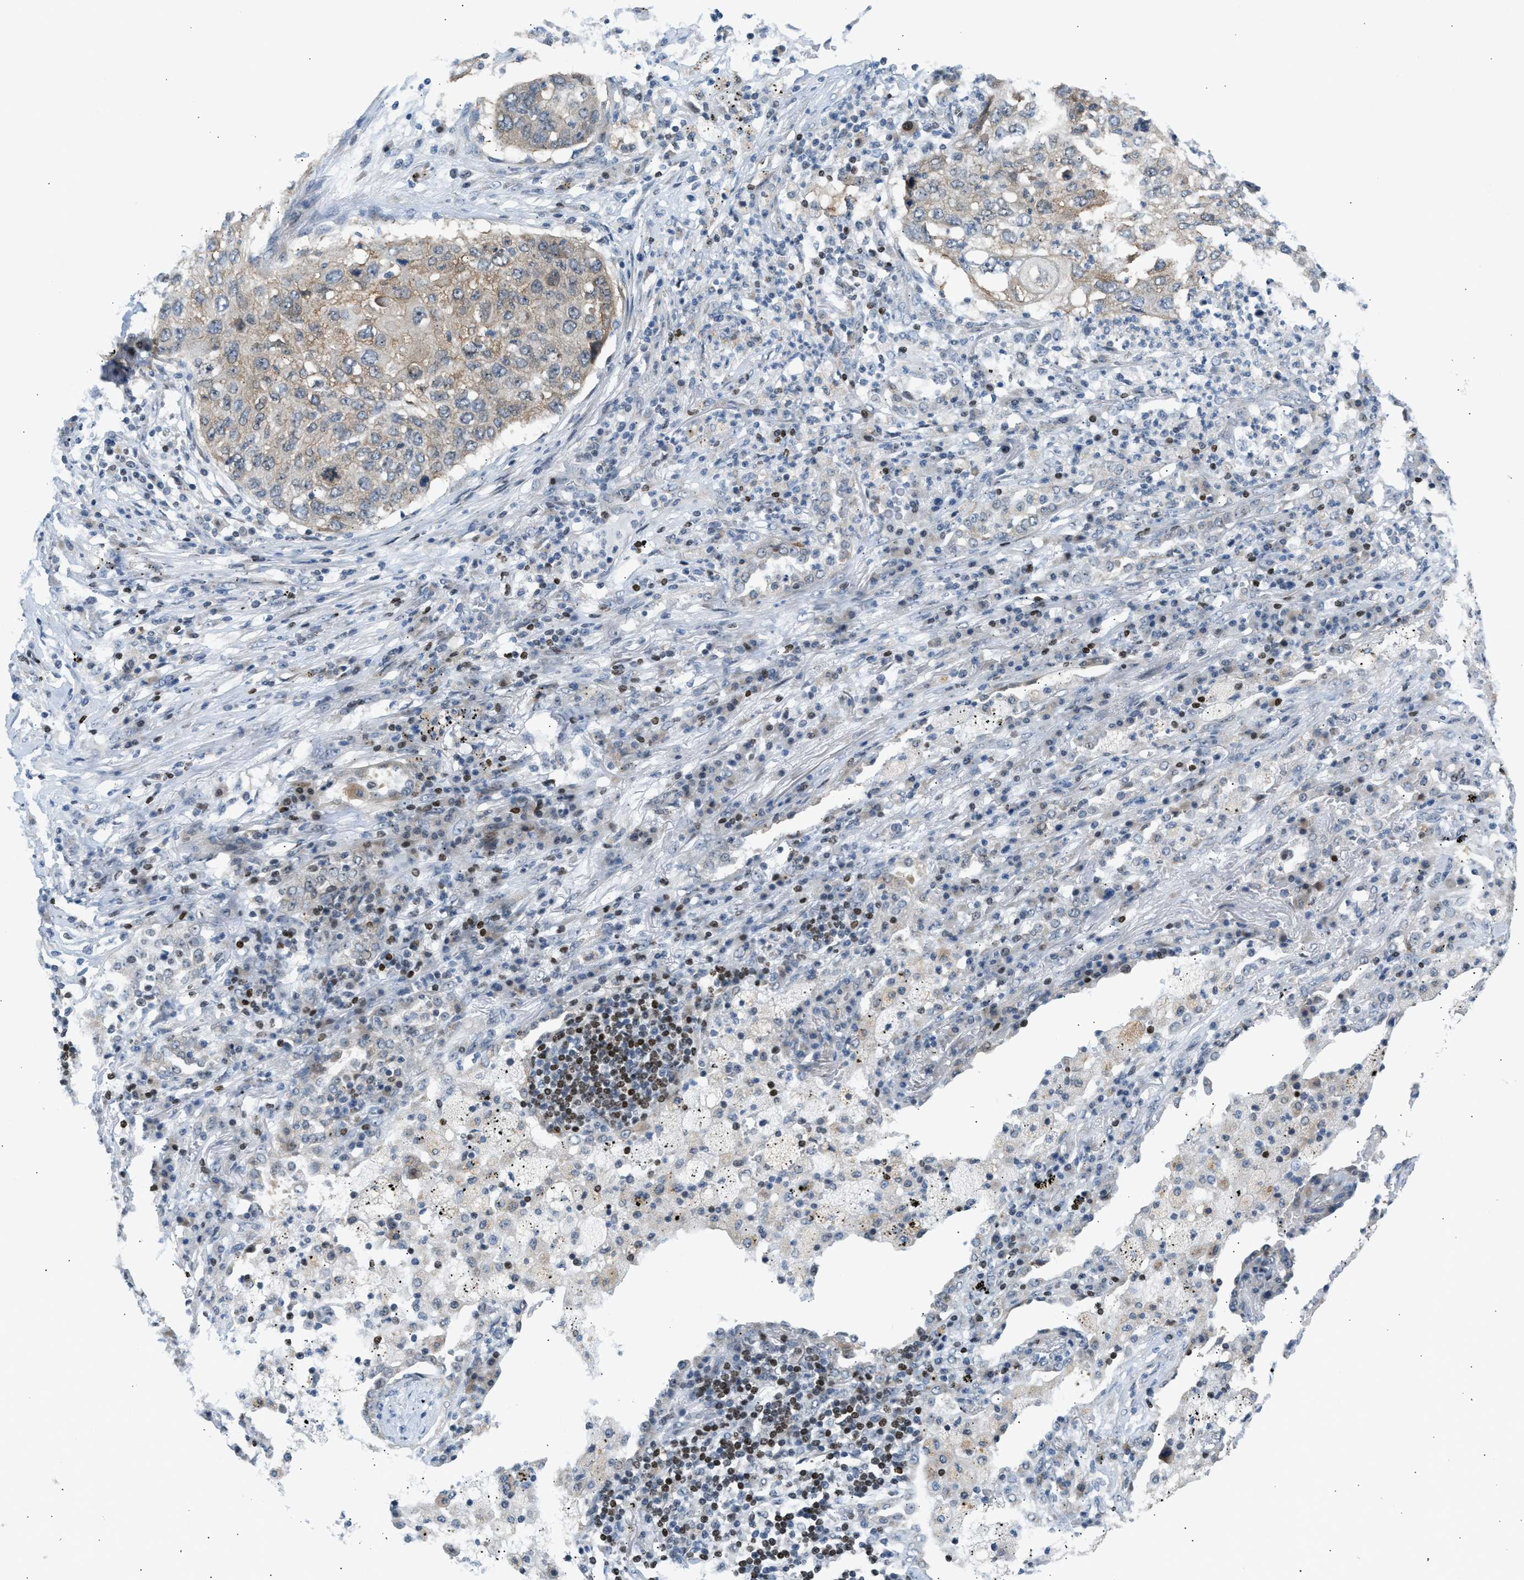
{"staining": {"intensity": "weak", "quantity": "25%-75%", "location": "cytoplasmic/membranous"}, "tissue": "lung cancer", "cell_type": "Tumor cells", "image_type": "cancer", "snomed": [{"axis": "morphology", "description": "Squamous cell carcinoma, NOS"}, {"axis": "topography", "description": "Lung"}], "caption": "Immunohistochemical staining of lung cancer demonstrates weak cytoplasmic/membranous protein staining in approximately 25%-75% of tumor cells.", "gene": "NPS", "patient": {"sex": "female", "age": 63}}